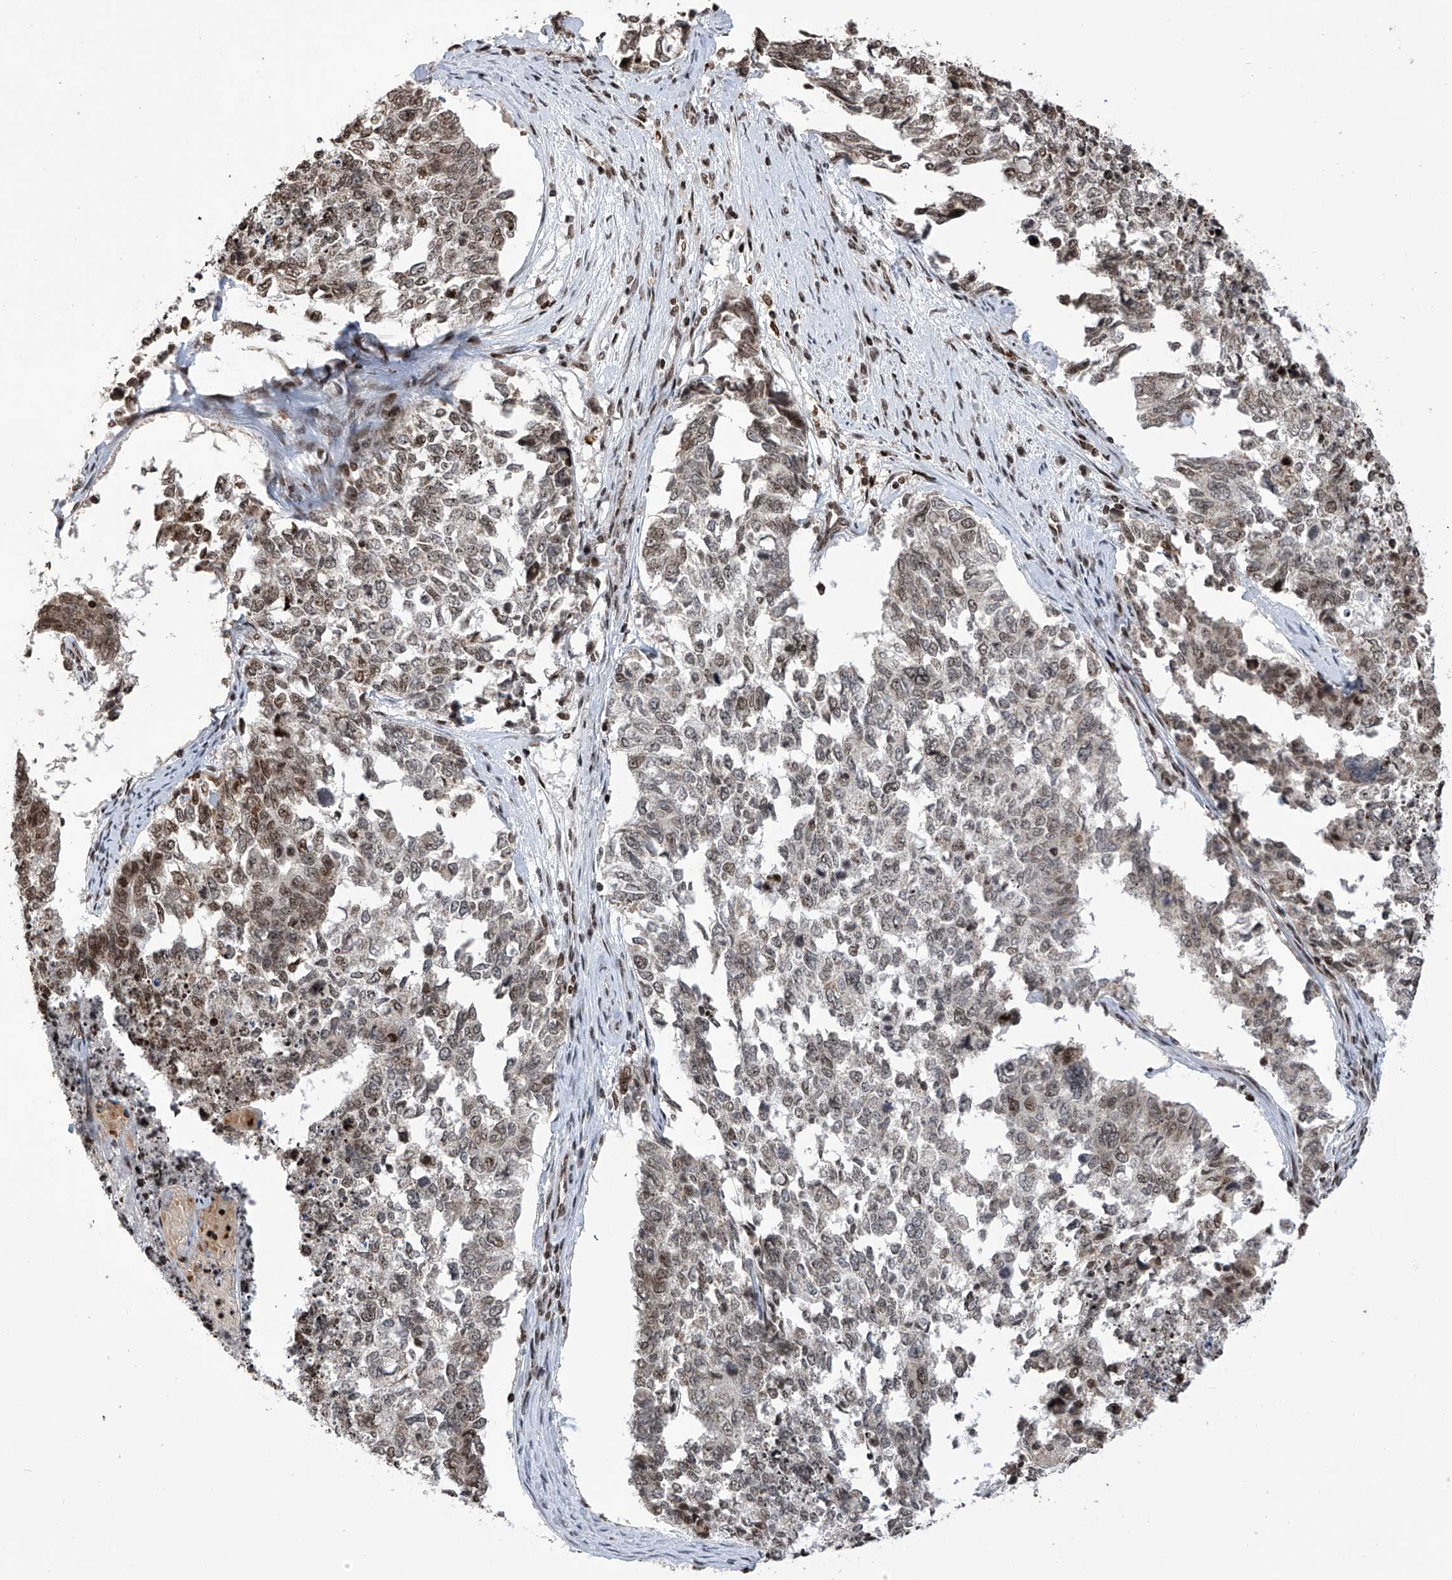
{"staining": {"intensity": "weak", "quantity": ">75%", "location": "nuclear"}, "tissue": "cervical cancer", "cell_type": "Tumor cells", "image_type": "cancer", "snomed": [{"axis": "morphology", "description": "Squamous cell carcinoma, NOS"}, {"axis": "topography", "description": "Cervix"}], "caption": "This image displays squamous cell carcinoma (cervical) stained with IHC to label a protein in brown. The nuclear of tumor cells show weak positivity for the protein. Nuclei are counter-stained blue.", "gene": "PAK1IP1", "patient": {"sex": "female", "age": 63}}